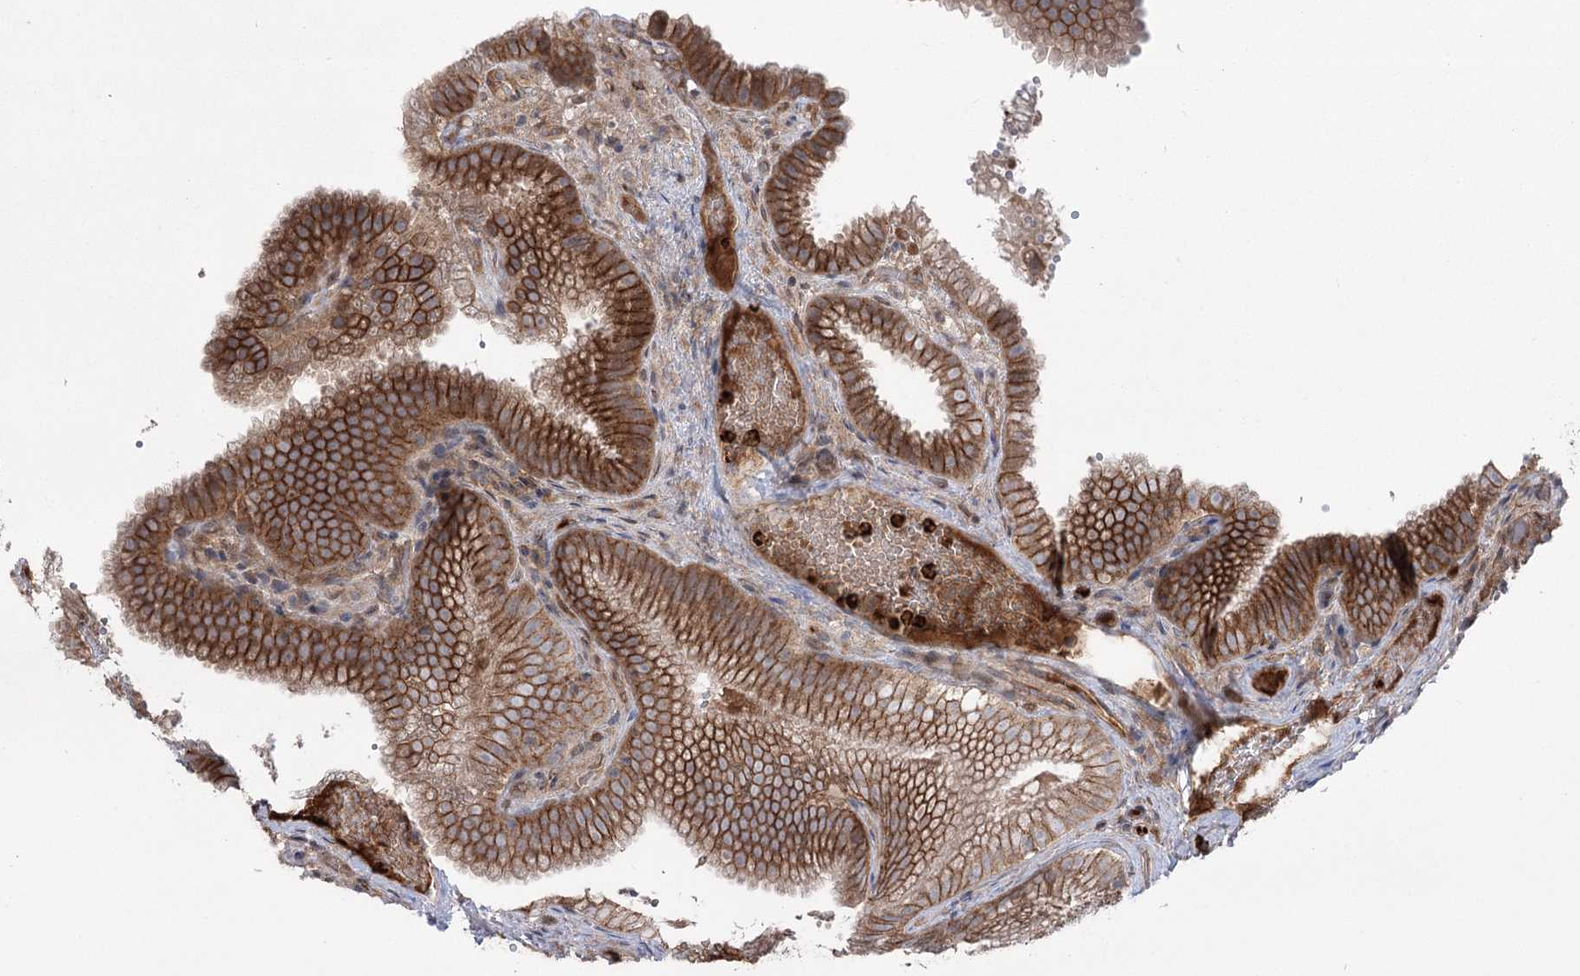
{"staining": {"intensity": "moderate", "quantity": ">75%", "location": "cytoplasmic/membranous"}, "tissue": "gallbladder", "cell_type": "Glandular cells", "image_type": "normal", "snomed": [{"axis": "morphology", "description": "Normal tissue, NOS"}, {"axis": "topography", "description": "Gallbladder"}], "caption": "IHC micrograph of unremarkable gallbladder: human gallbladder stained using immunohistochemistry (IHC) displays medium levels of moderate protein expression localized specifically in the cytoplasmic/membranous of glandular cells, appearing as a cytoplasmic/membranous brown color.", "gene": "PLEKHA5", "patient": {"sex": "female", "age": 30}}